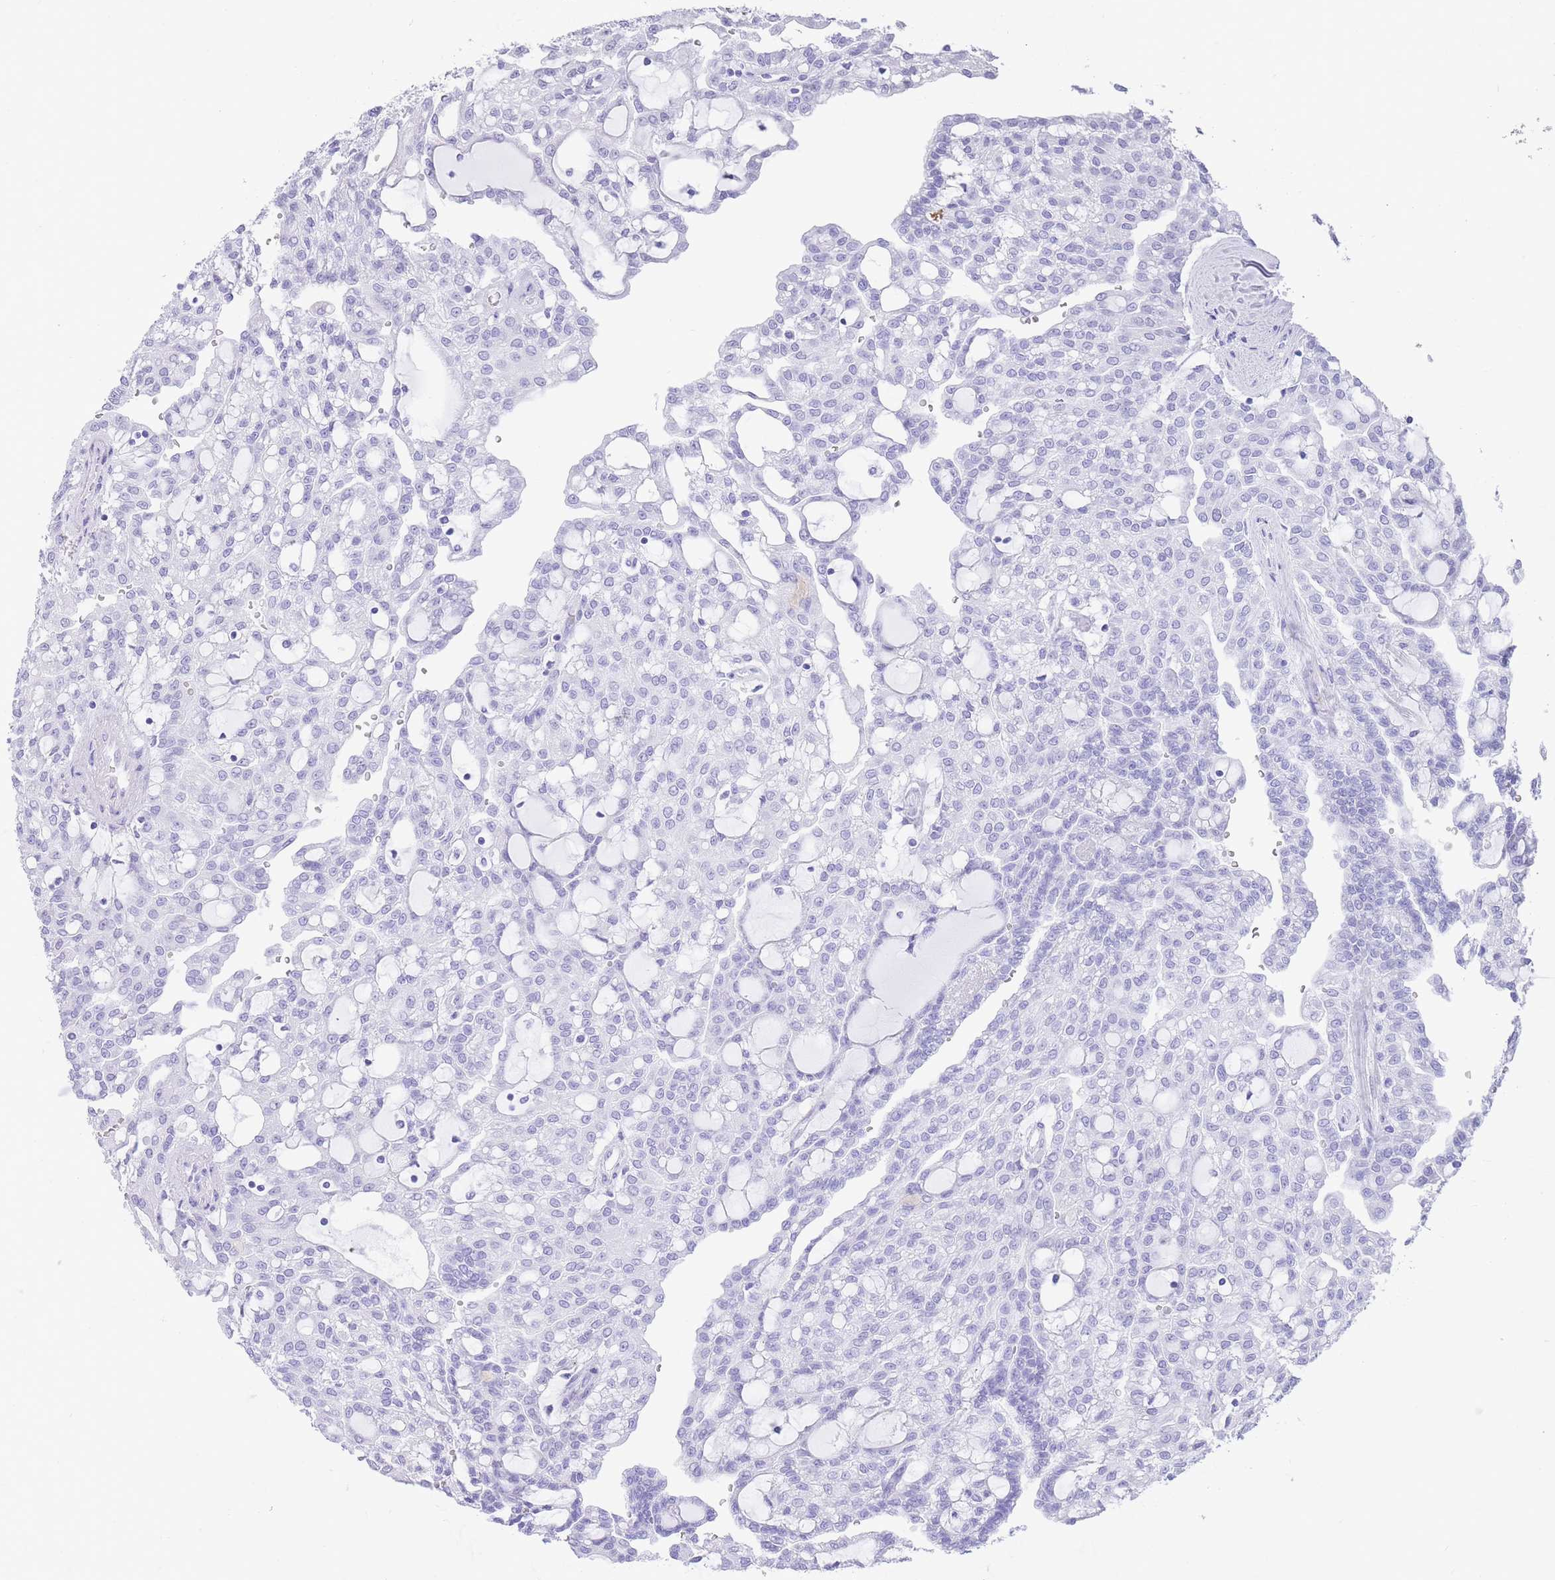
{"staining": {"intensity": "negative", "quantity": "none", "location": "none"}, "tissue": "renal cancer", "cell_type": "Tumor cells", "image_type": "cancer", "snomed": [{"axis": "morphology", "description": "Adenocarcinoma, NOS"}, {"axis": "topography", "description": "Kidney"}], "caption": "The image demonstrates no staining of tumor cells in renal cancer.", "gene": "ELOA2", "patient": {"sex": "male", "age": 63}}